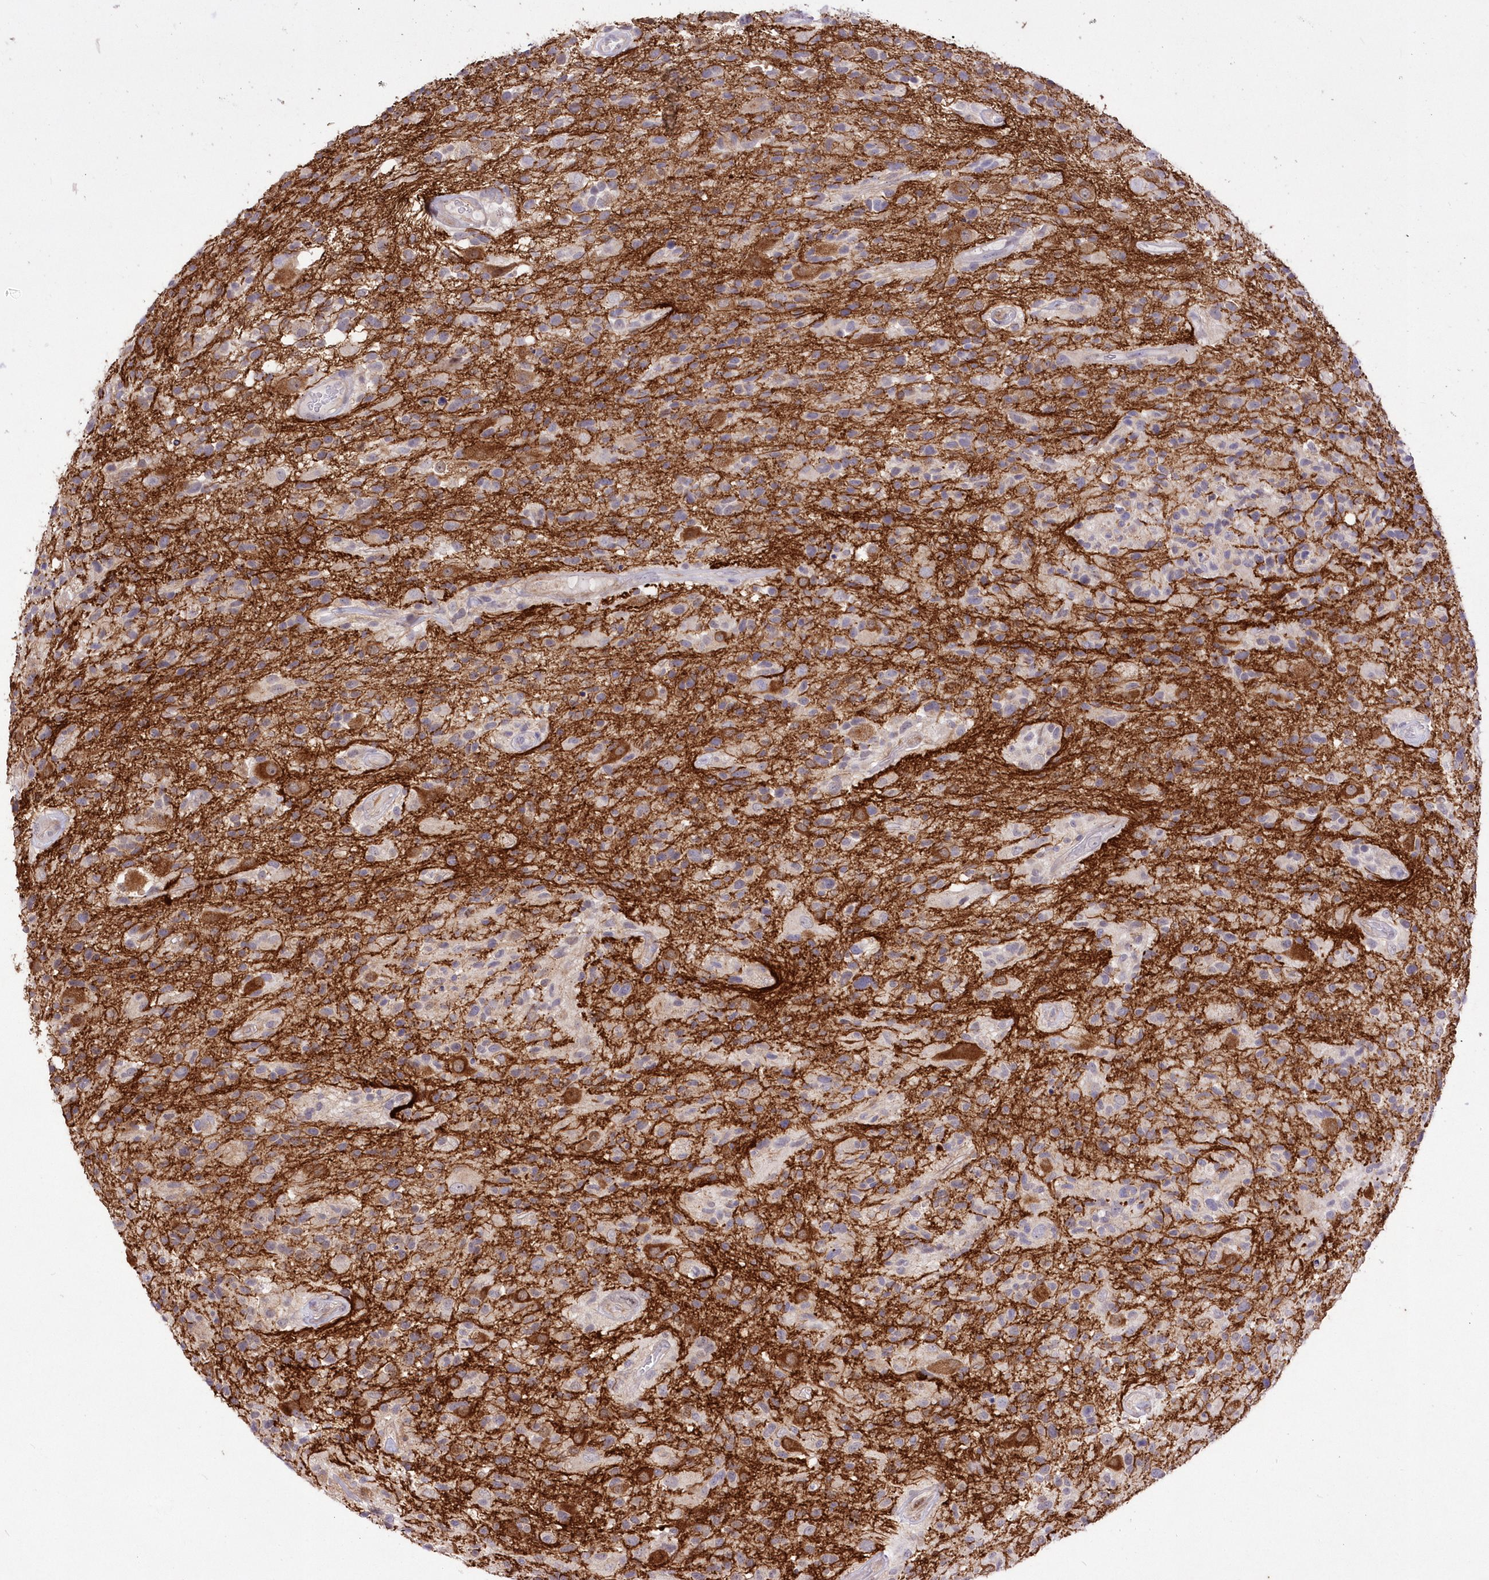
{"staining": {"intensity": "moderate", "quantity": "<25%", "location": "cytoplasmic/membranous"}, "tissue": "glioma", "cell_type": "Tumor cells", "image_type": "cancer", "snomed": [{"axis": "morphology", "description": "Glioma, malignant, High grade"}, {"axis": "morphology", "description": "Glioblastoma, NOS"}, {"axis": "topography", "description": "Brain"}], "caption": "Glioblastoma stained with immunohistochemistry exhibits moderate cytoplasmic/membranous staining in approximately <25% of tumor cells.", "gene": "FAM241B", "patient": {"sex": "male", "age": 60}}